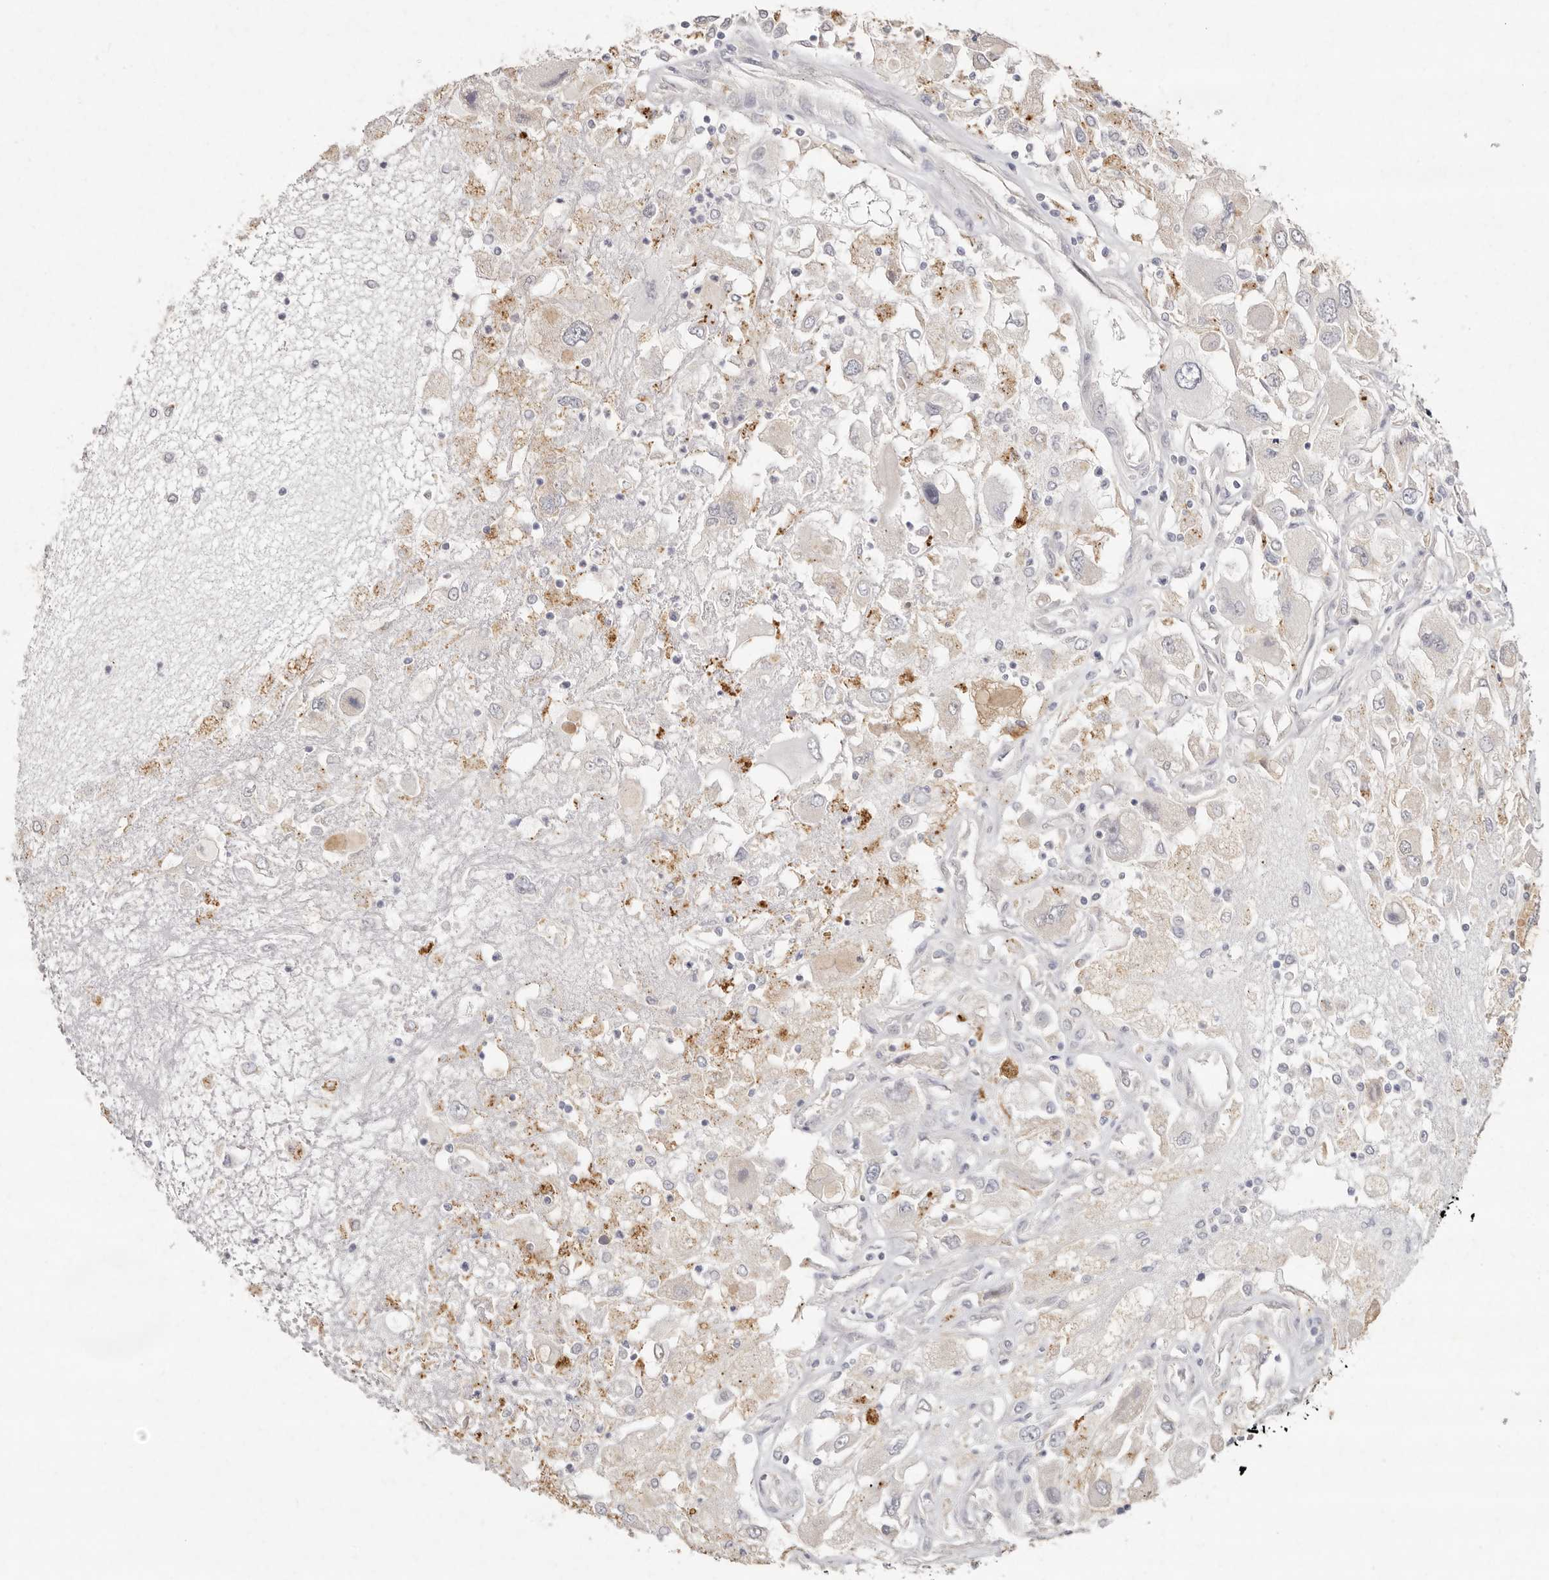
{"staining": {"intensity": "negative", "quantity": "none", "location": "none"}, "tissue": "renal cancer", "cell_type": "Tumor cells", "image_type": "cancer", "snomed": [{"axis": "morphology", "description": "Adenocarcinoma, NOS"}, {"axis": "topography", "description": "Kidney"}], "caption": "Human adenocarcinoma (renal) stained for a protein using immunohistochemistry (IHC) reveals no expression in tumor cells.", "gene": "FAM185A", "patient": {"sex": "female", "age": 52}}